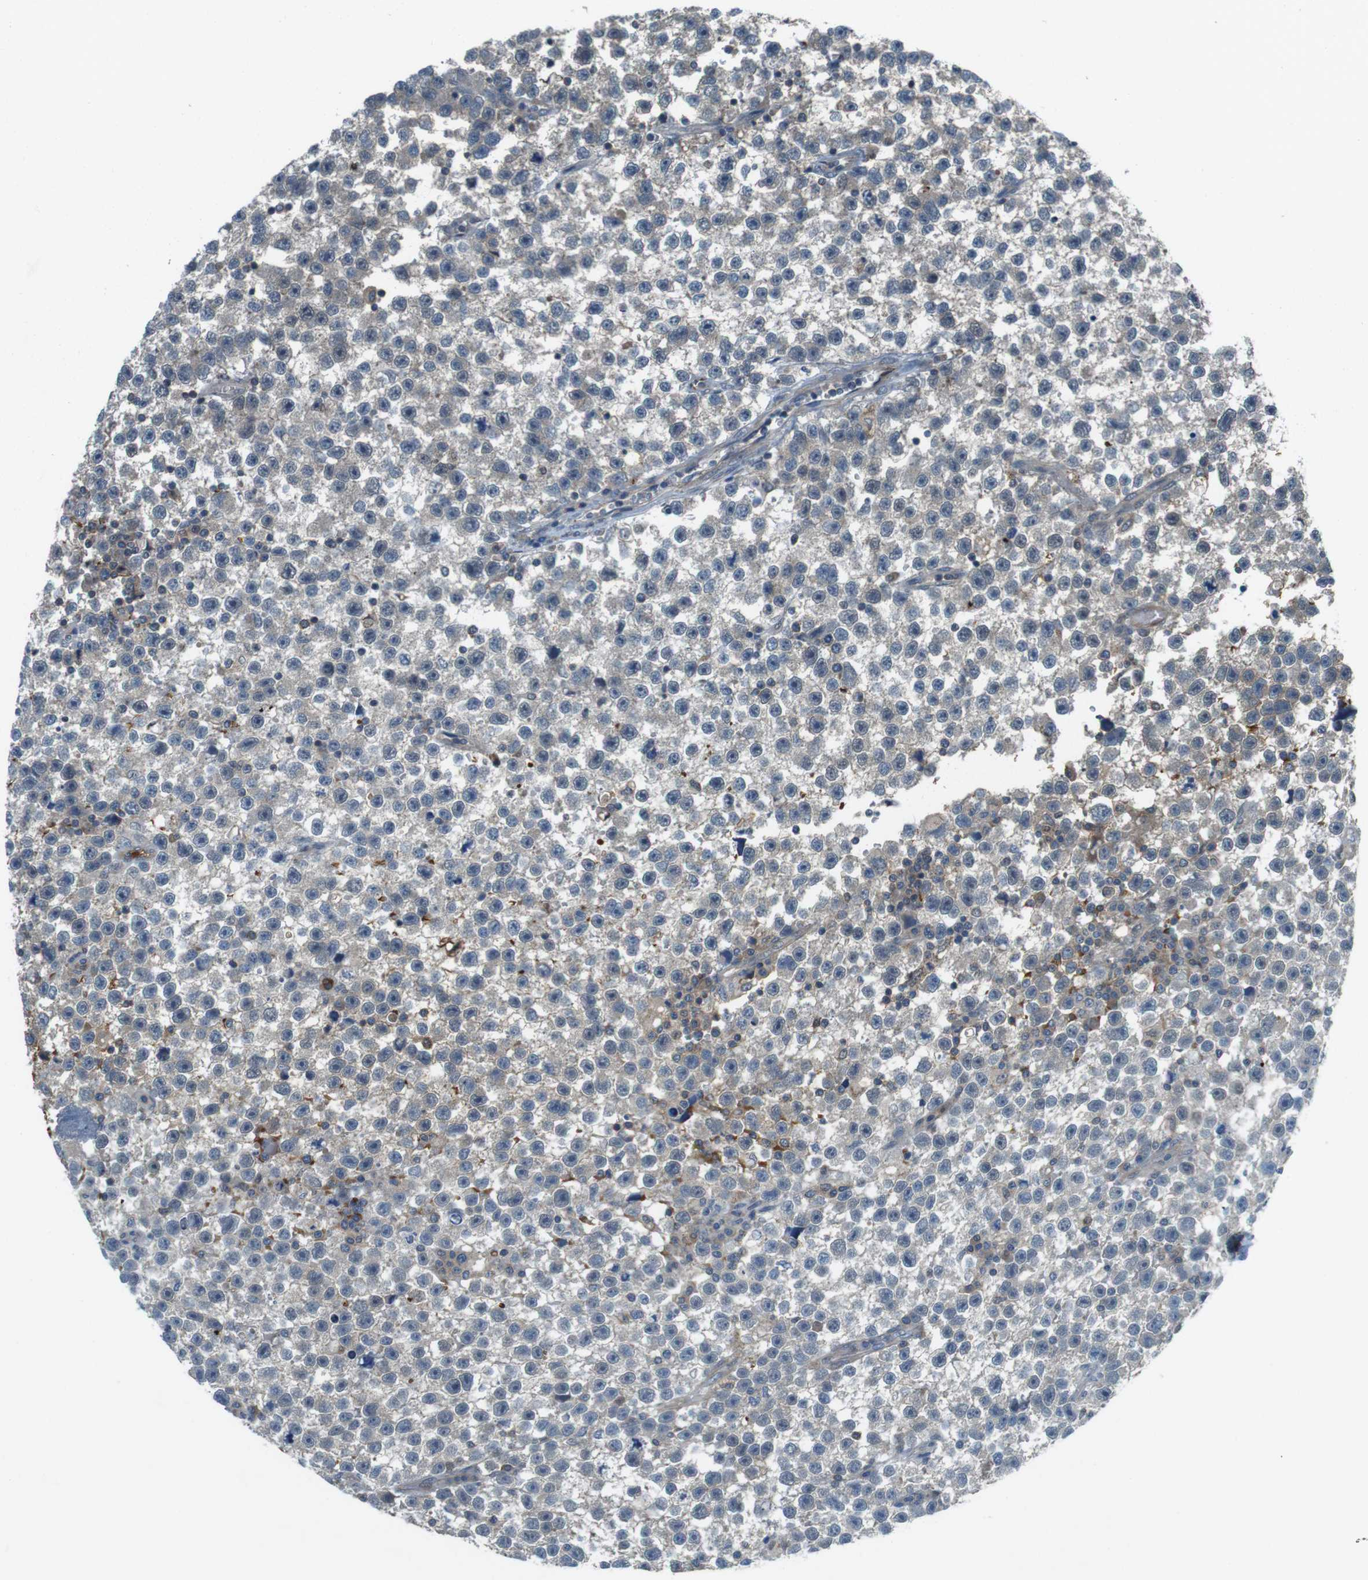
{"staining": {"intensity": "weak", "quantity": "<25%", "location": "cytoplasmic/membranous"}, "tissue": "testis cancer", "cell_type": "Tumor cells", "image_type": "cancer", "snomed": [{"axis": "morphology", "description": "Seminoma, NOS"}, {"axis": "topography", "description": "Testis"}], "caption": "Testis cancer was stained to show a protein in brown. There is no significant expression in tumor cells. The staining was performed using DAB (3,3'-diaminobenzidine) to visualize the protein expression in brown, while the nuclei were stained in blue with hematoxylin (Magnification: 20x).", "gene": "LRRC3B", "patient": {"sex": "male", "age": 33}}